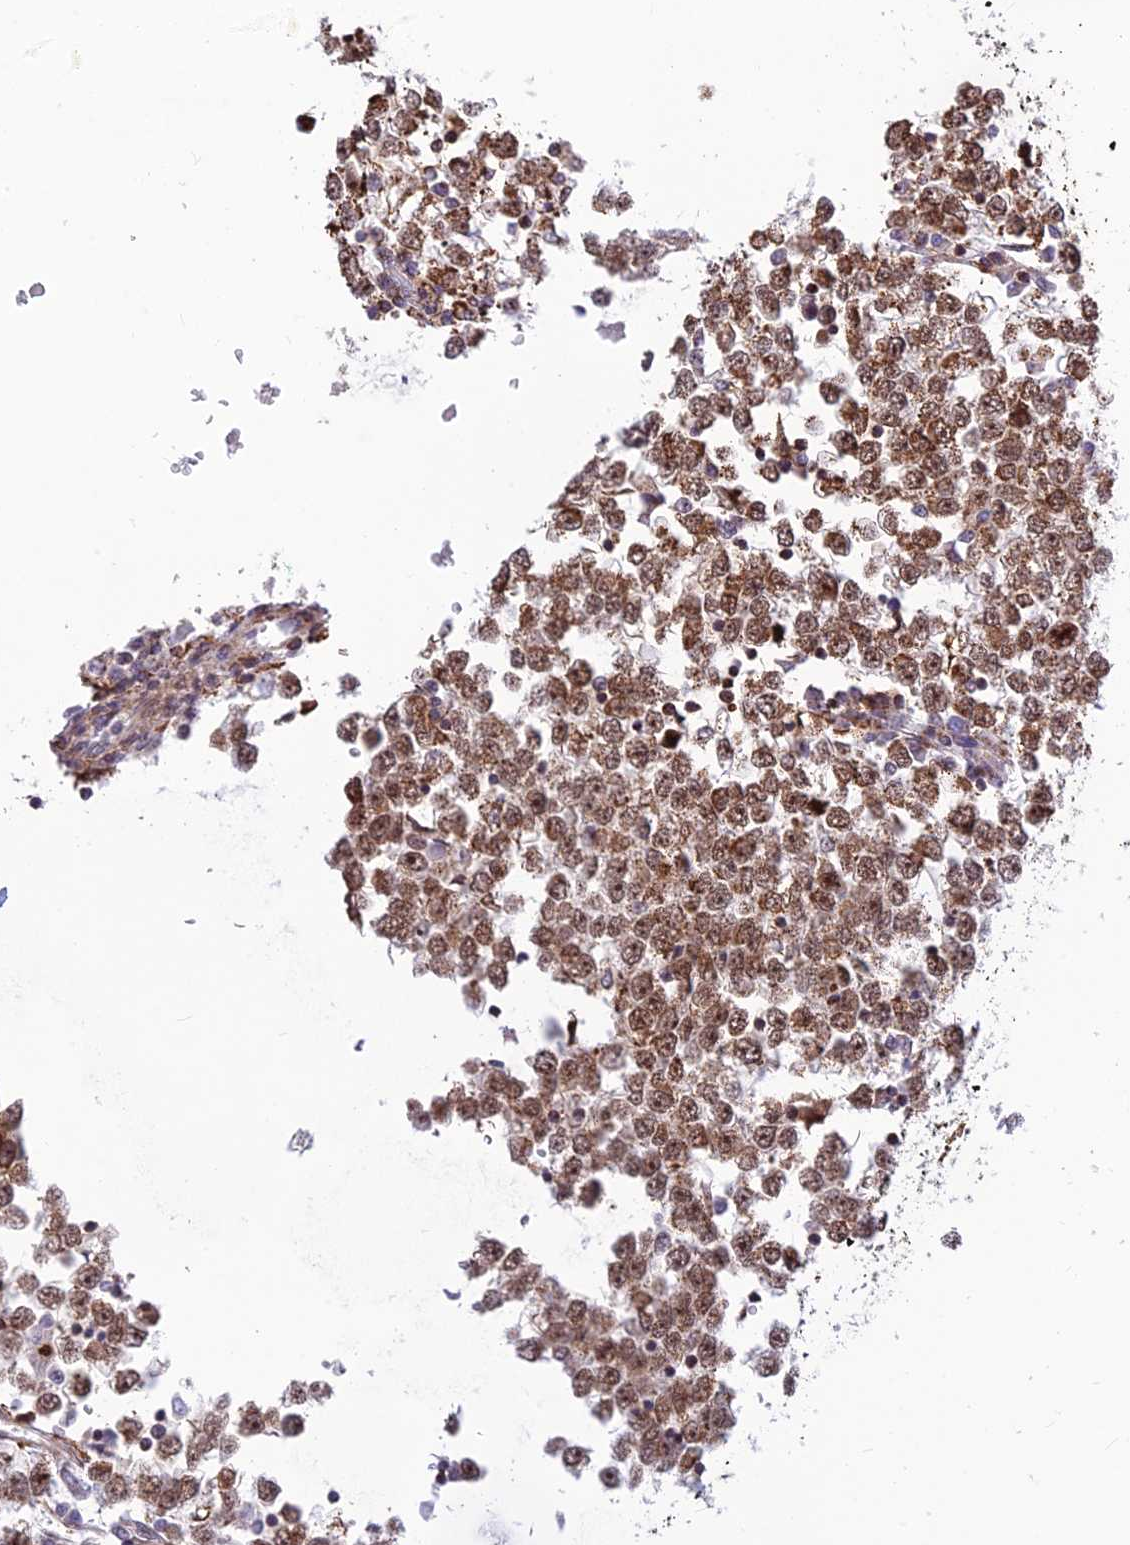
{"staining": {"intensity": "moderate", "quantity": ">75%", "location": "cytoplasmic/membranous,nuclear"}, "tissue": "testis cancer", "cell_type": "Tumor cells", "image_type": "cancer", "snomed": [{"axis": "morphology", "description": "Seminoma, NOS"}, {"axis": "topography", "description": "Testis"}], "caption": "IHC of testis seminoma shows medium levels of moderate cytoplasmic/membranous and nuclear expression in about >75% of tumor cells. (Stains: DAB (3,3'-diaminobenzidine) in brown, nuclei in blue, Microscopy: brightfield microscopy at high magnification).", "gene": "POLR1G", "patient": {"sex": "male", "age": 65}}